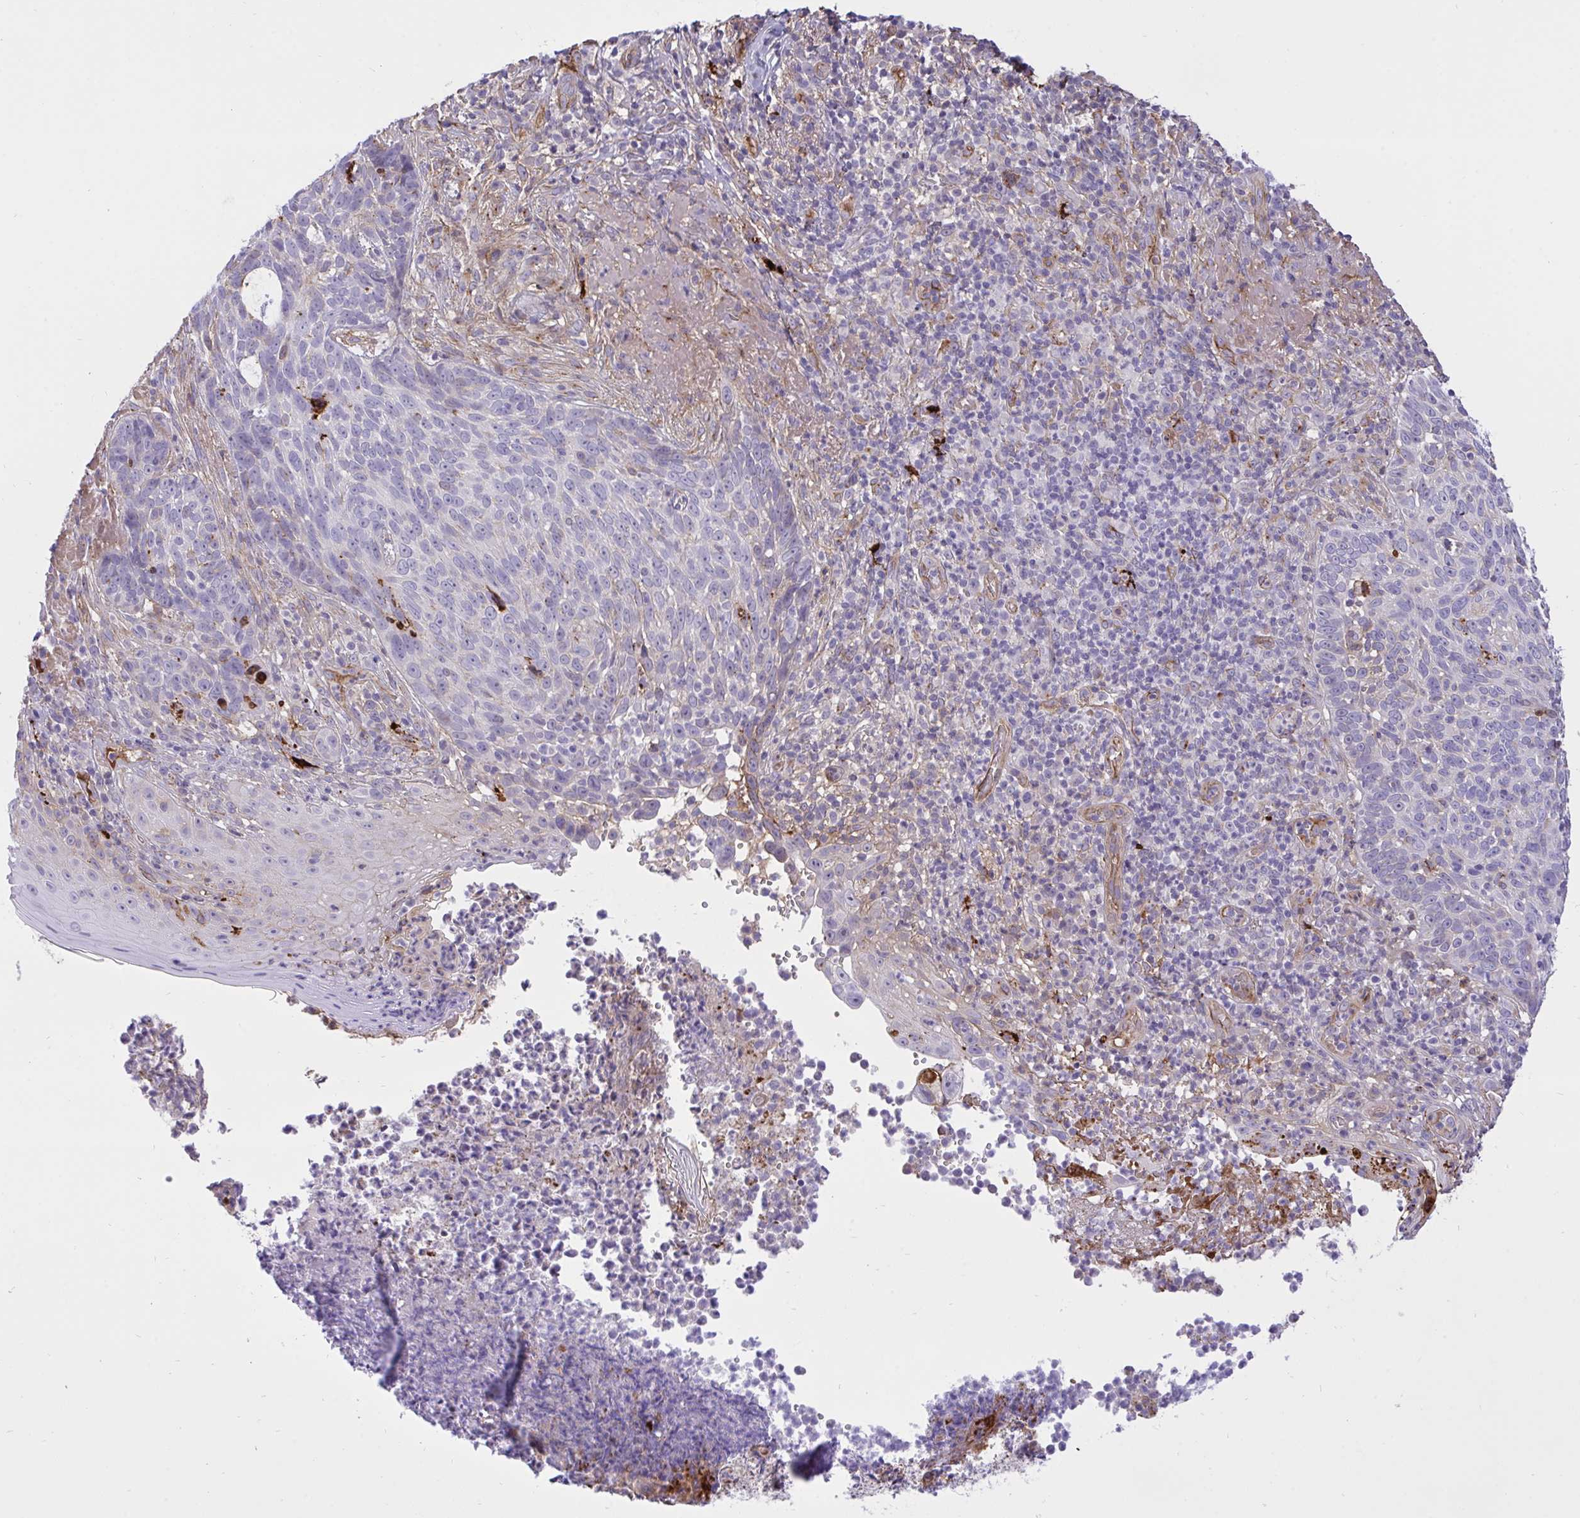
{"staining": {"intensity": "negative", "quantity": "none", "location": "none"}, "tissue": "skin cancer", "cell_type": "Tumor cells", "image_type": "cancer", "snomed": [{"axis": "morphology", "description": "Basal cell carcinoma"}, {"axis": "topography", "description": "Skin"}, {"axis": "topography", "description": "Skin of face"}], "caption": "Skin basal cell carcinoma was stained to show a protein in brown. There is no significant positivity in tumor cells. The staining is performed using DAB (3,3'-diaminobenzidine) brown chromogen with nuclei counter-stained in using hematoxylin.", "gene": "F2", "patient": {"sex": "female", "age": 95}}